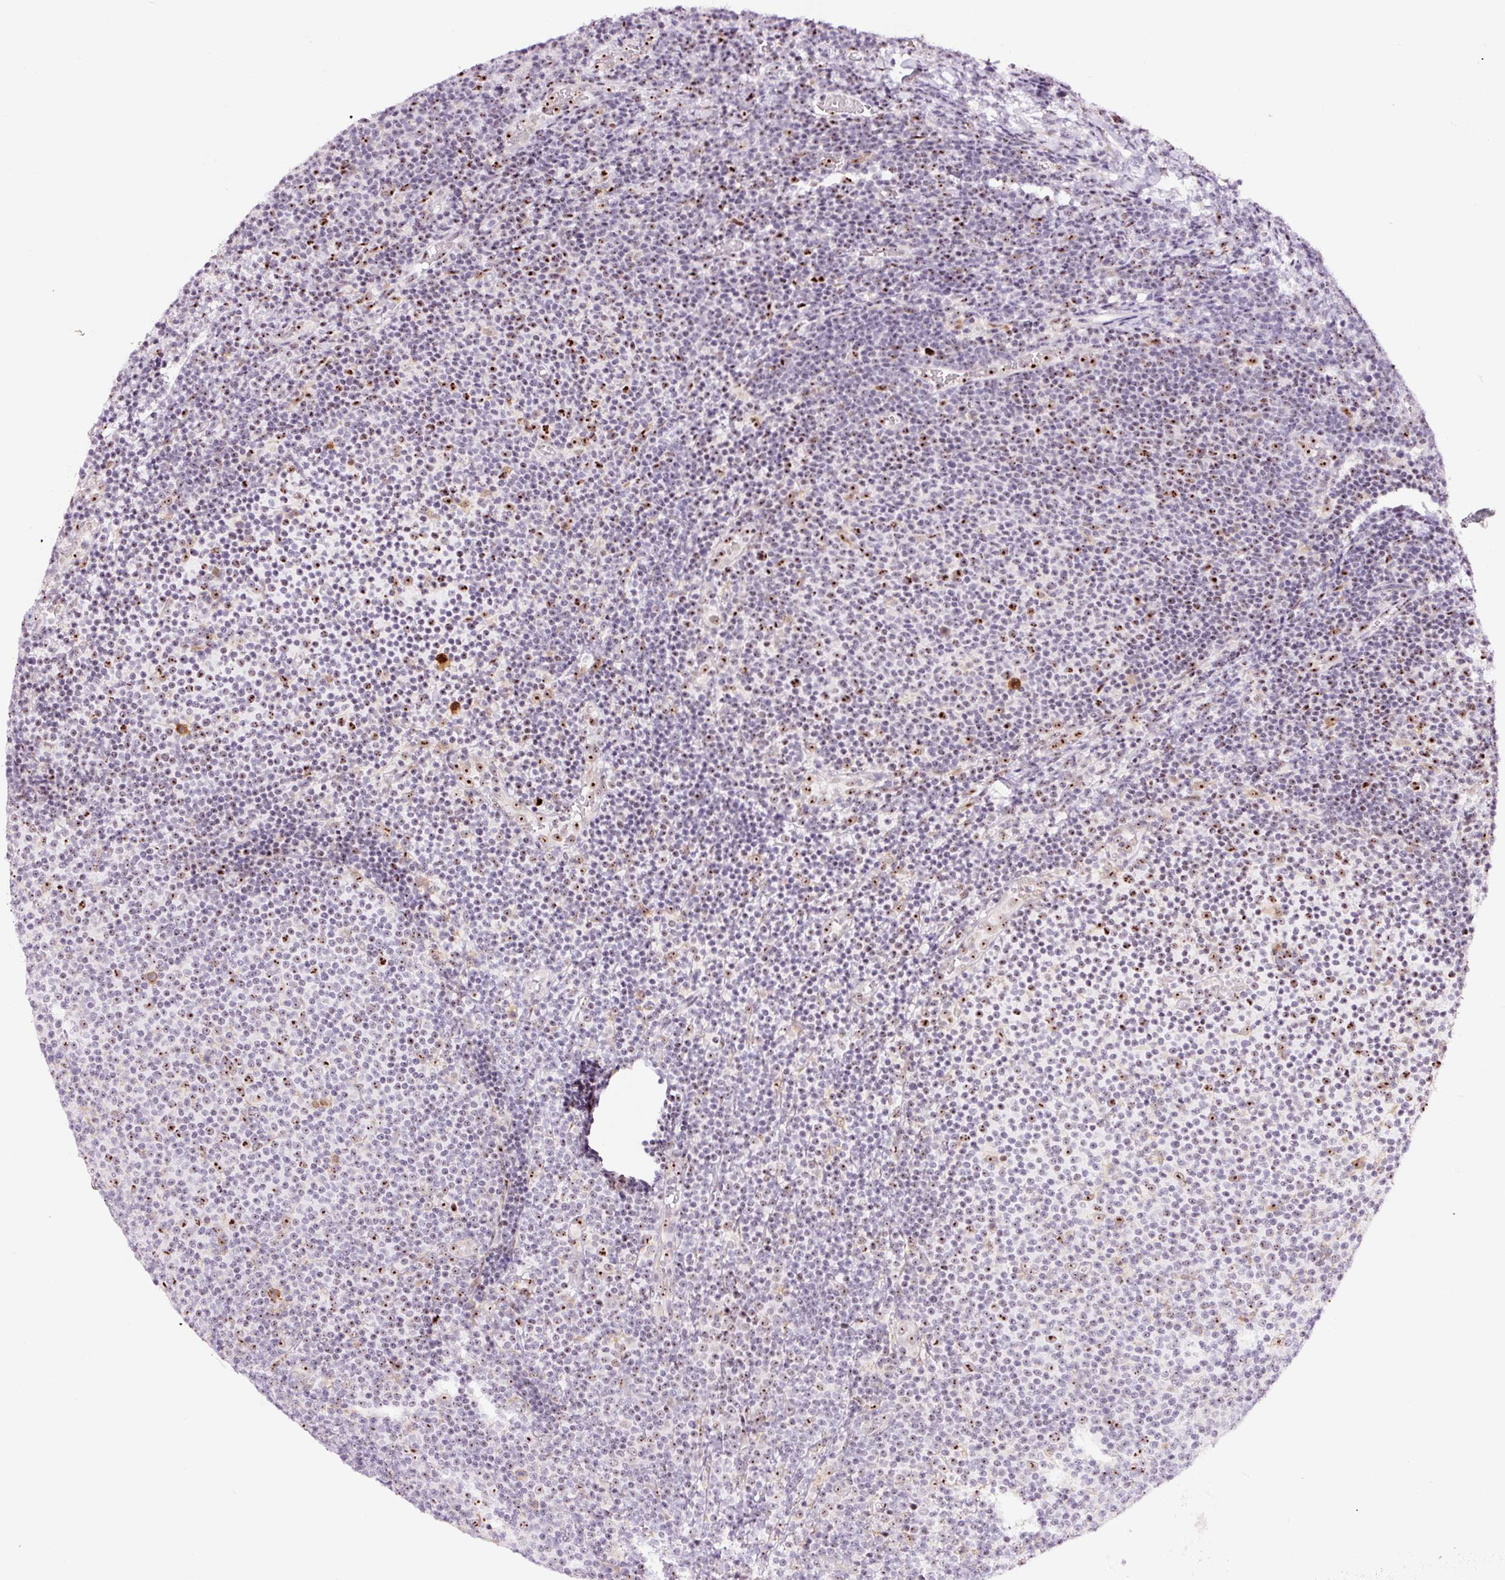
{"staining": {"intensity": "moderate", "quantity": "<25%", "location": "nuclear"}, "tissue": "lymphoma", "cell_type": "Tumor cells", "image_type": "cancer", "snomed": [{"axis": "morphology", "description": "Malignant lymphoma, non-Hodgkin's type, Low grade"}, {"axis": "topography", "description": "Lymph node"}], "caption": "Approximately <25% of tumor cells in human low-grade malignant lymphoma, non-Hodgkin's type reveal moderate nuclear protein staining as visualized by brown immunohistochemical staining.", "gene": "GNL3", "patient": {"sex": "male", "age": 66}}